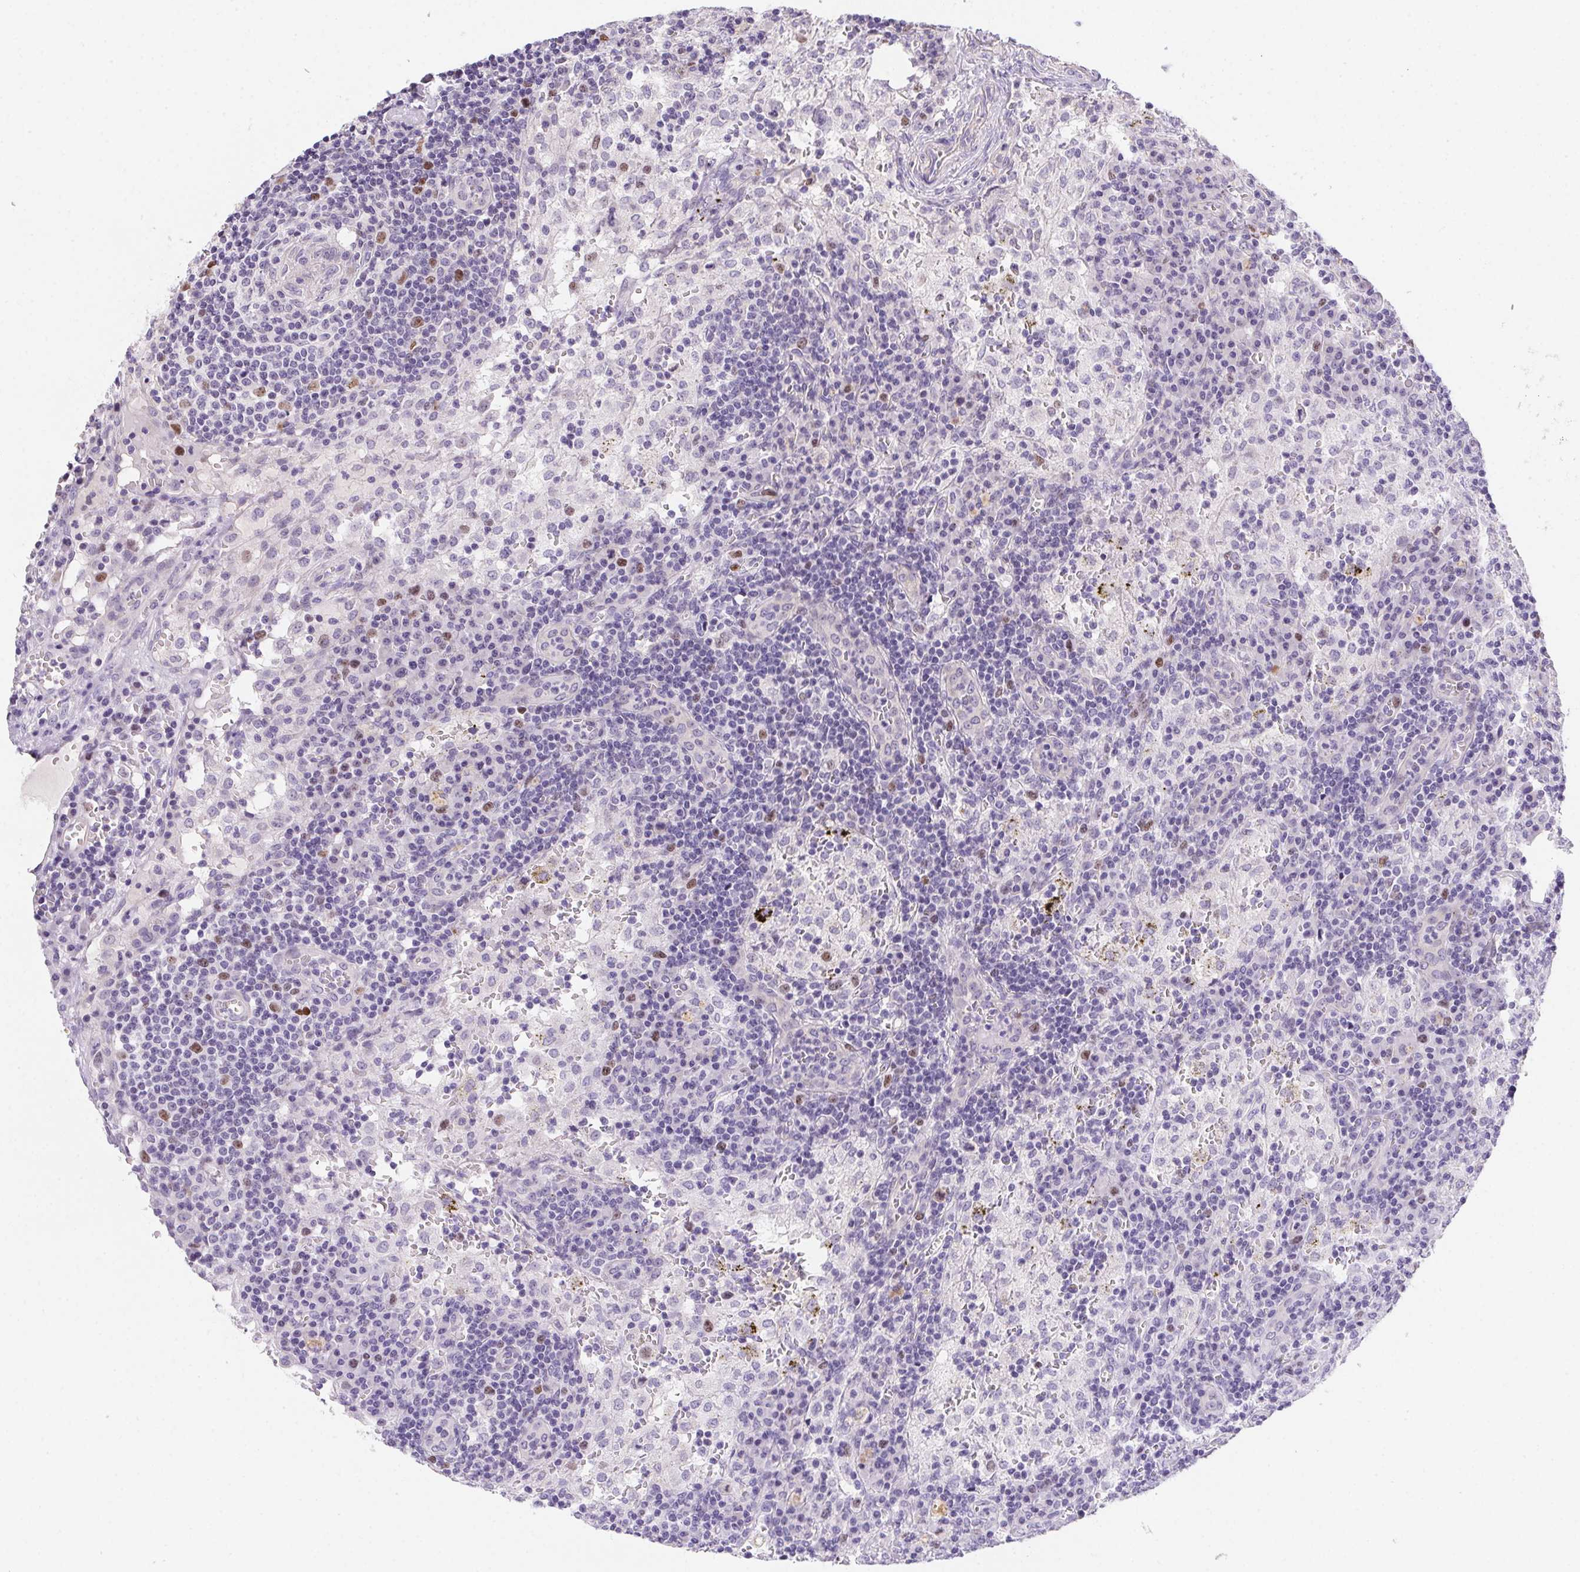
{"staining": {"intensity": "negative", "quantity": "none", "location": "none"}, "tissue": "lymph node", "cell_type": "Germinal center cells", "image_type": "normal", "snomed": [{"axis": "morphology", "description": "Normal tissue, NOS"}, {"axis": "topography", "description": "Lymph node"}], "caption": "Lymph node stained for a protein using immunohistochemistry demonstrates no positivity germinal center cells.", "gene": "HELLS", "patient": {"sex": "male", "age": 62}}